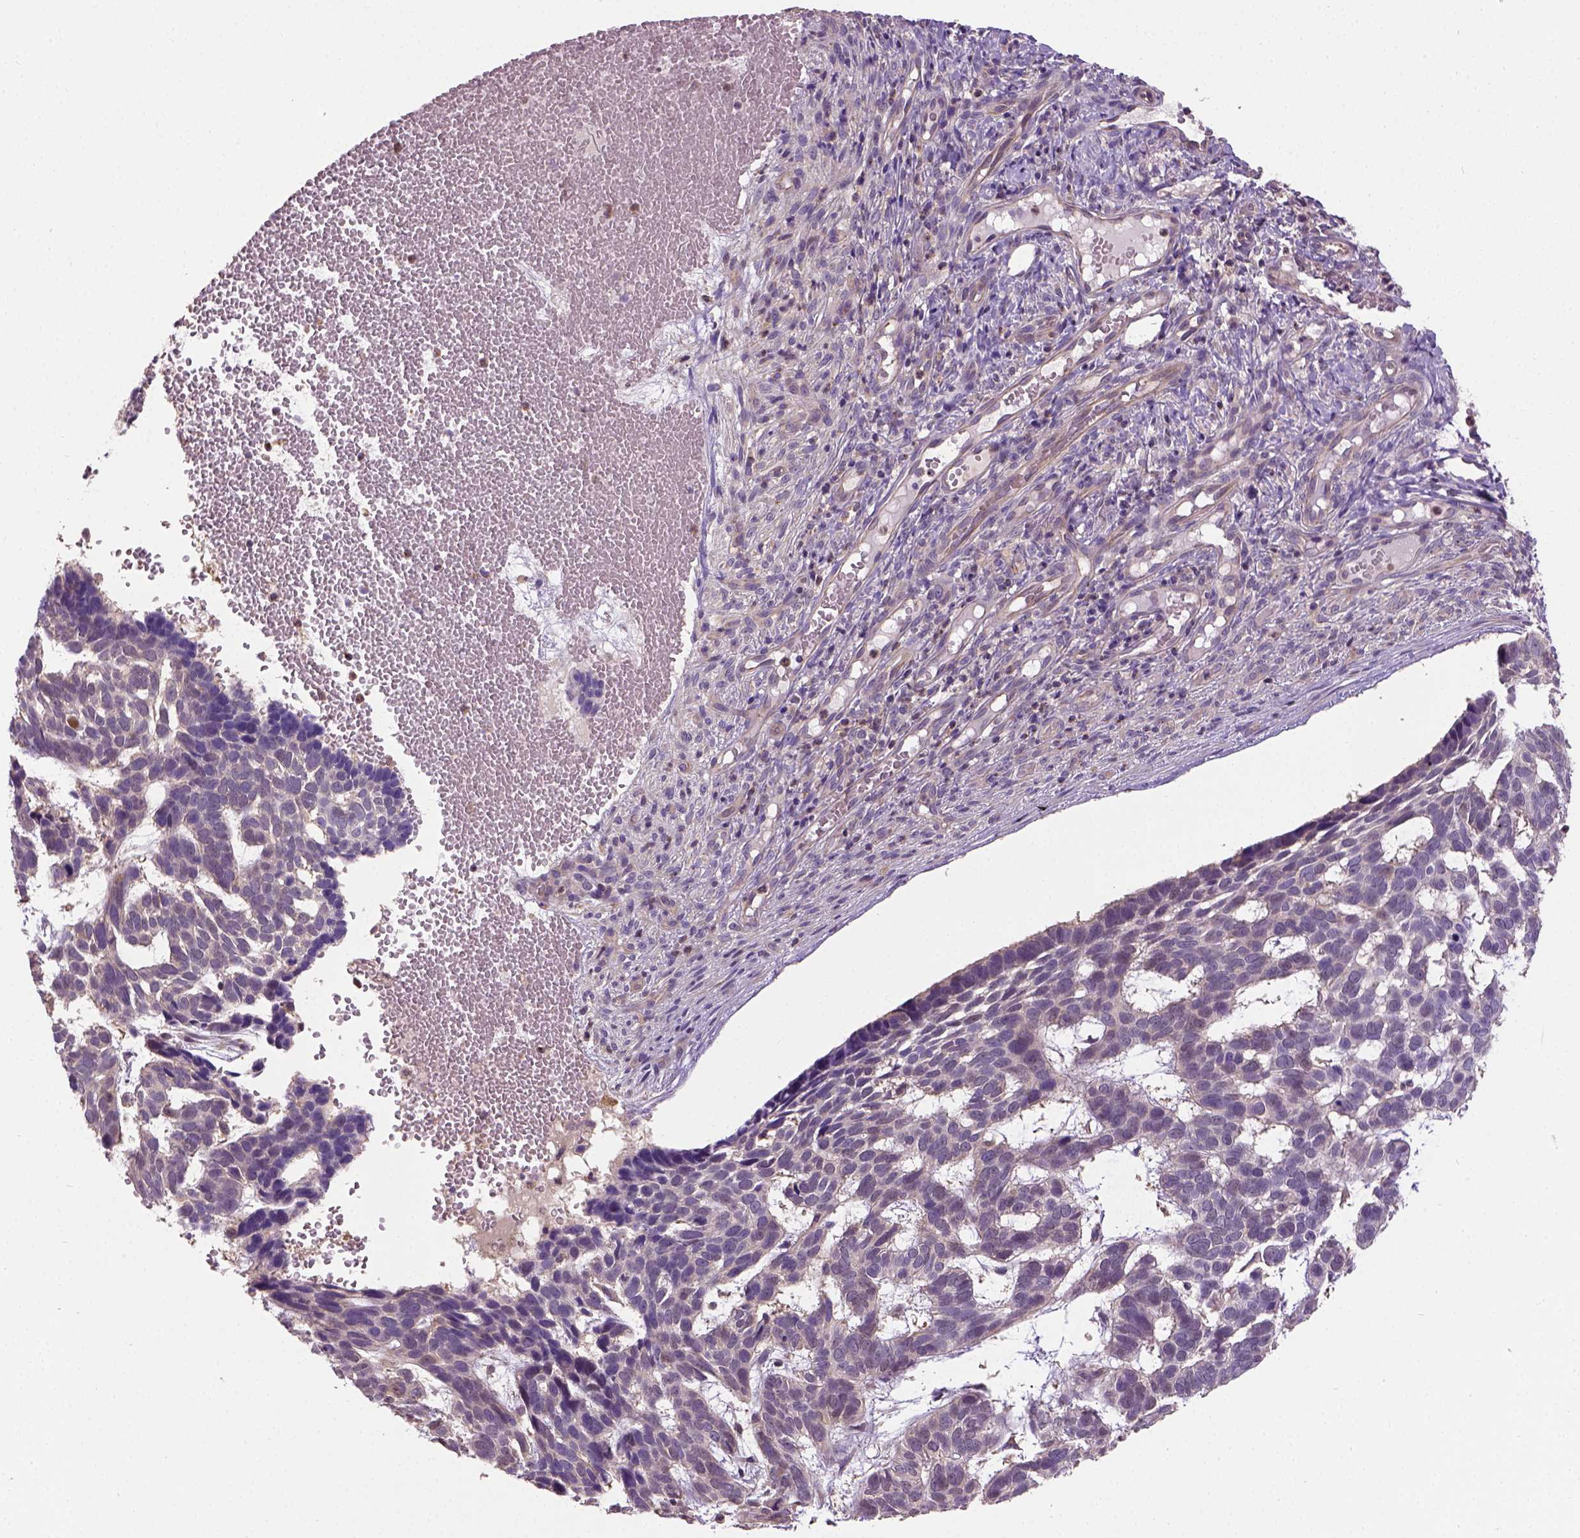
{"staining": {"intensity": "weak", "quantity": "25%-75%", "location": "cytoplasmic/membranous,nuclear"}, "tissue": "skin cancer", "cell_type": "Tumor cells", "image_type": "cancer", "snomed": [{"axis": "morphology", "description": "Basal cell carcinoma"}, {"axis": "topography", "description": "Skin"}], "caption": "A high-resolution histopathology image shows IHC staining of skin basal cell carcinoma, which reveals weak cytoplasmic/membranous and nuclear staining in approximately 25%-75% of tumor cells. (brown staining indicates protein expression, while blue staining denotes nuclei).", "gene": "CRACR2A", "patient": {"sex": "male", "age": 78}}